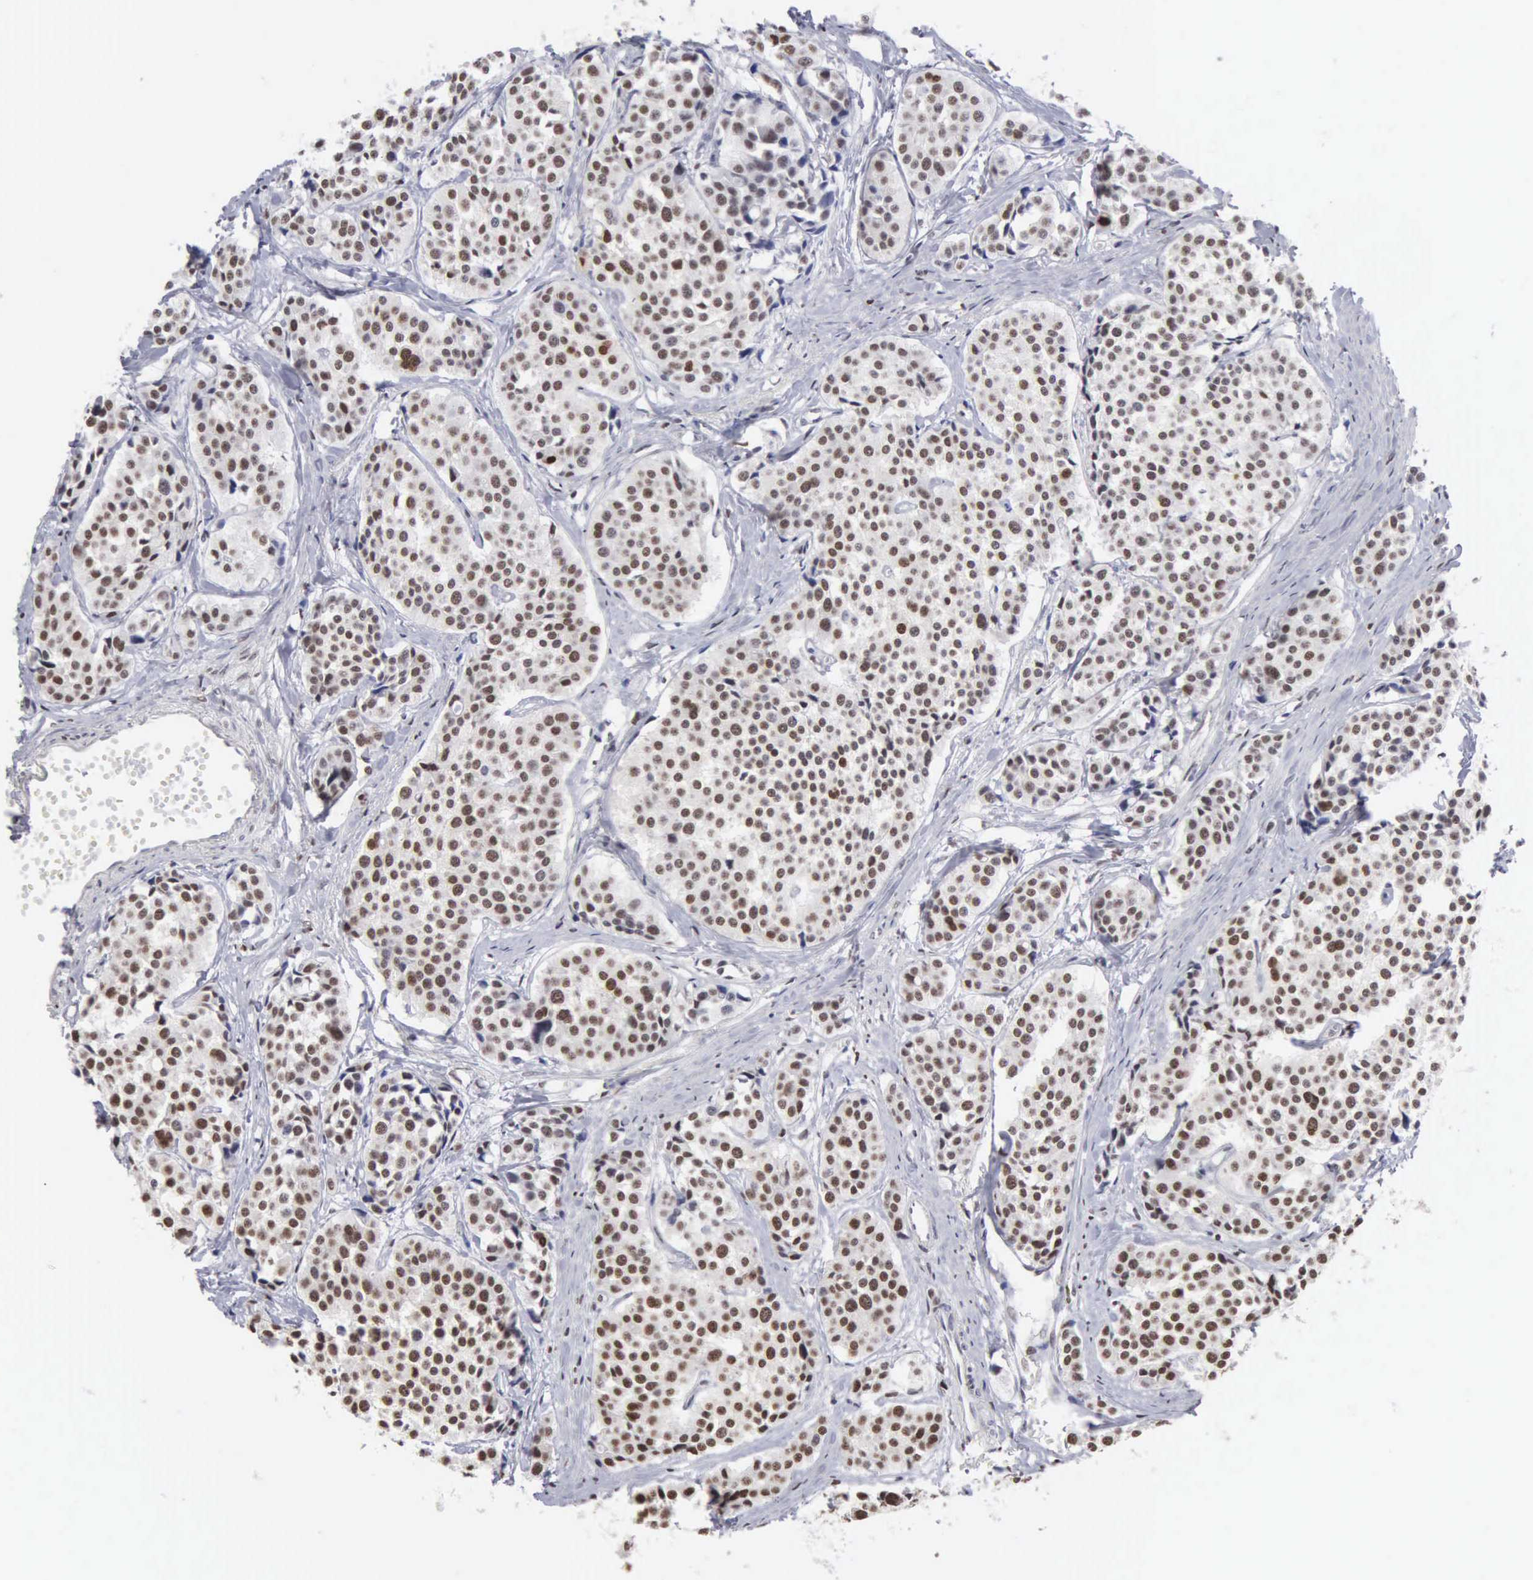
{"staining": {"intensity": "strong", "quantity": ">75%", "location": "nuclear"}, "tissue": "carcinoid", "cell_type": "Tumor cells", "image_type": "cancer", "snomed": [{"axis": "morphology", "description": "Carcinoid, malignant, NOS"}, {"axis": "topography", "description": "Small intestine"}], "caption": "Protein expression analysis of carcinoid demonstrates strong nuclear staining in about >75% of tumor cells. The protein of interest is shown in brown color, while the nuclei are stained blue.", "gene": "CCNG1", "patient": {"sex": "male", "age": 60}}